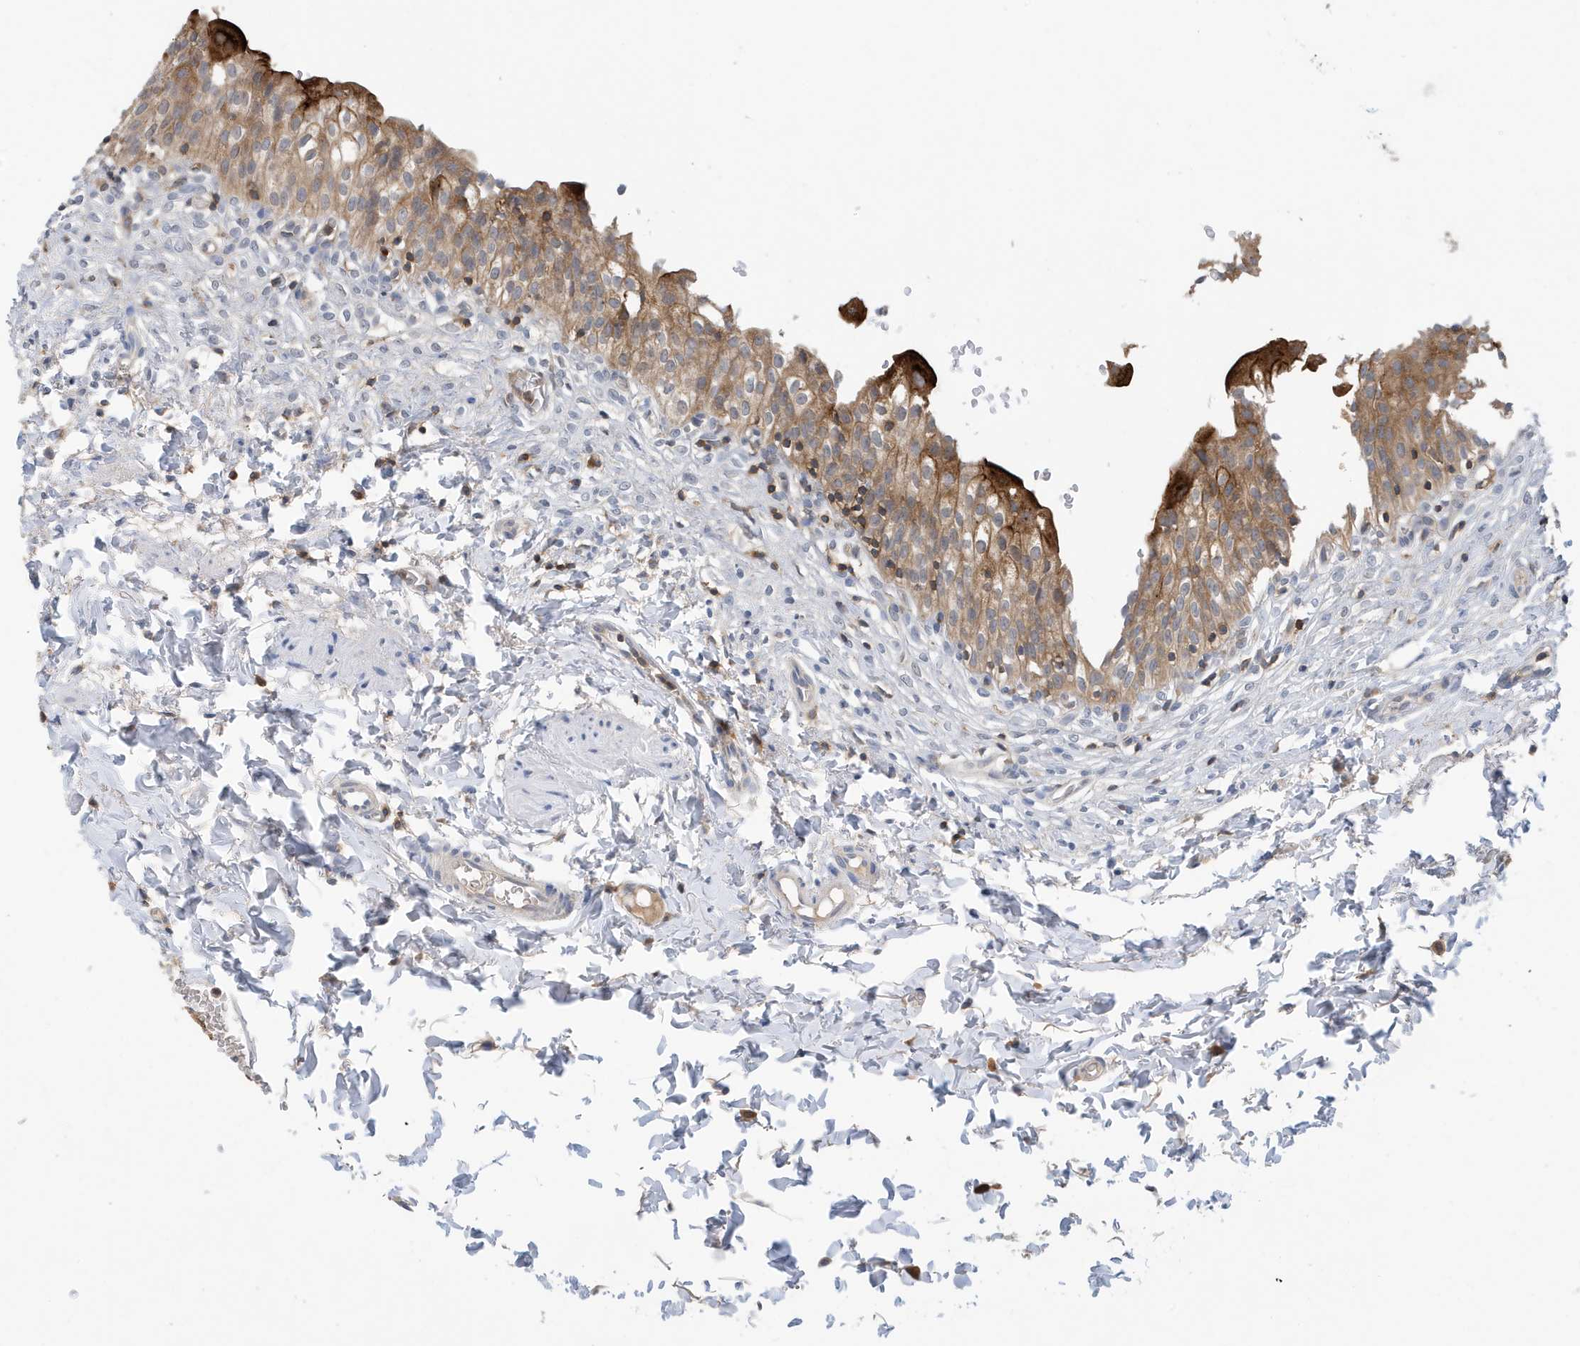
{"staining": {"intensity": "strong", "quantity": "25%-75%", "location": "cytoplasmic/membranous"}, "tissue": "urinary bladder", "cell_type": "Urothelial cells", "image_type": "normal", "snomed": [{"axis": "morphology", "description": "Normal tissue, NOS"}, {"axis": "topography", "description": "Urinary bladder"}], "caption": "Protein expression analysis of unremarkable urinary bladder displays strong cytoplasmic/membranous staining in approximately 25%-75% of urothelial cells.", "gene": "NSUN3", "patient": {"sex": "male", "age": 55}}